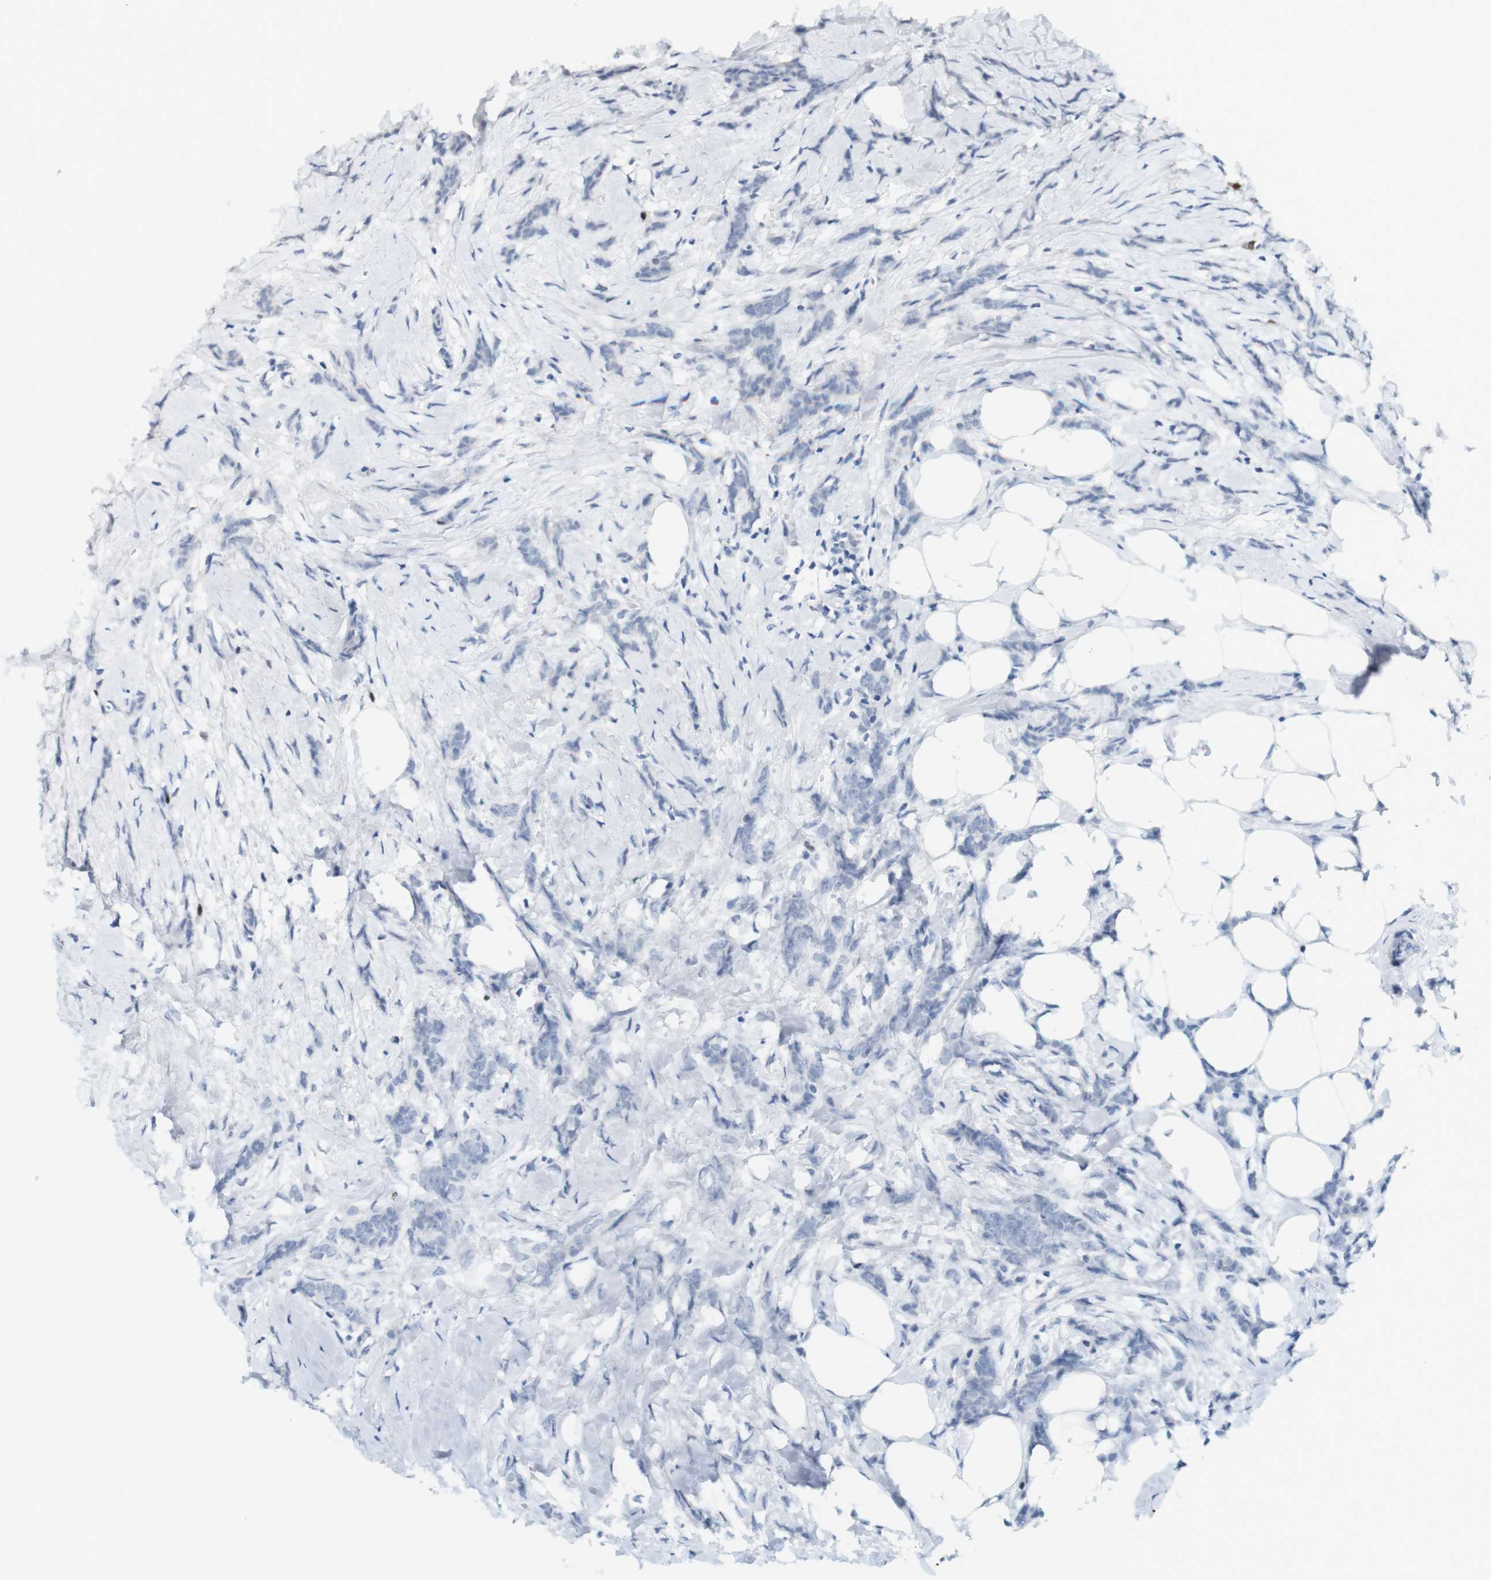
{"staining": {"intensity": "negative", "quantity": "none", "location": "none"}, "tissue": "breast cancer", "cell_type": "Tumor cells", "image_type": "cancer", "snomed": [{"axis": "morphology", "description": "Lobular carcinoma, in situ"}, {"axis": "morphology", "description": "Lobular carcinoma"}, {"axis": "topography", "description": "Breast"}], "caption": "Breast lobular carcinoma was stained to show a protein in brown. There is no significant staining in tumor cells.", "gene": "CREB3L2", "patient": {"sex": "female", "age": 41}}